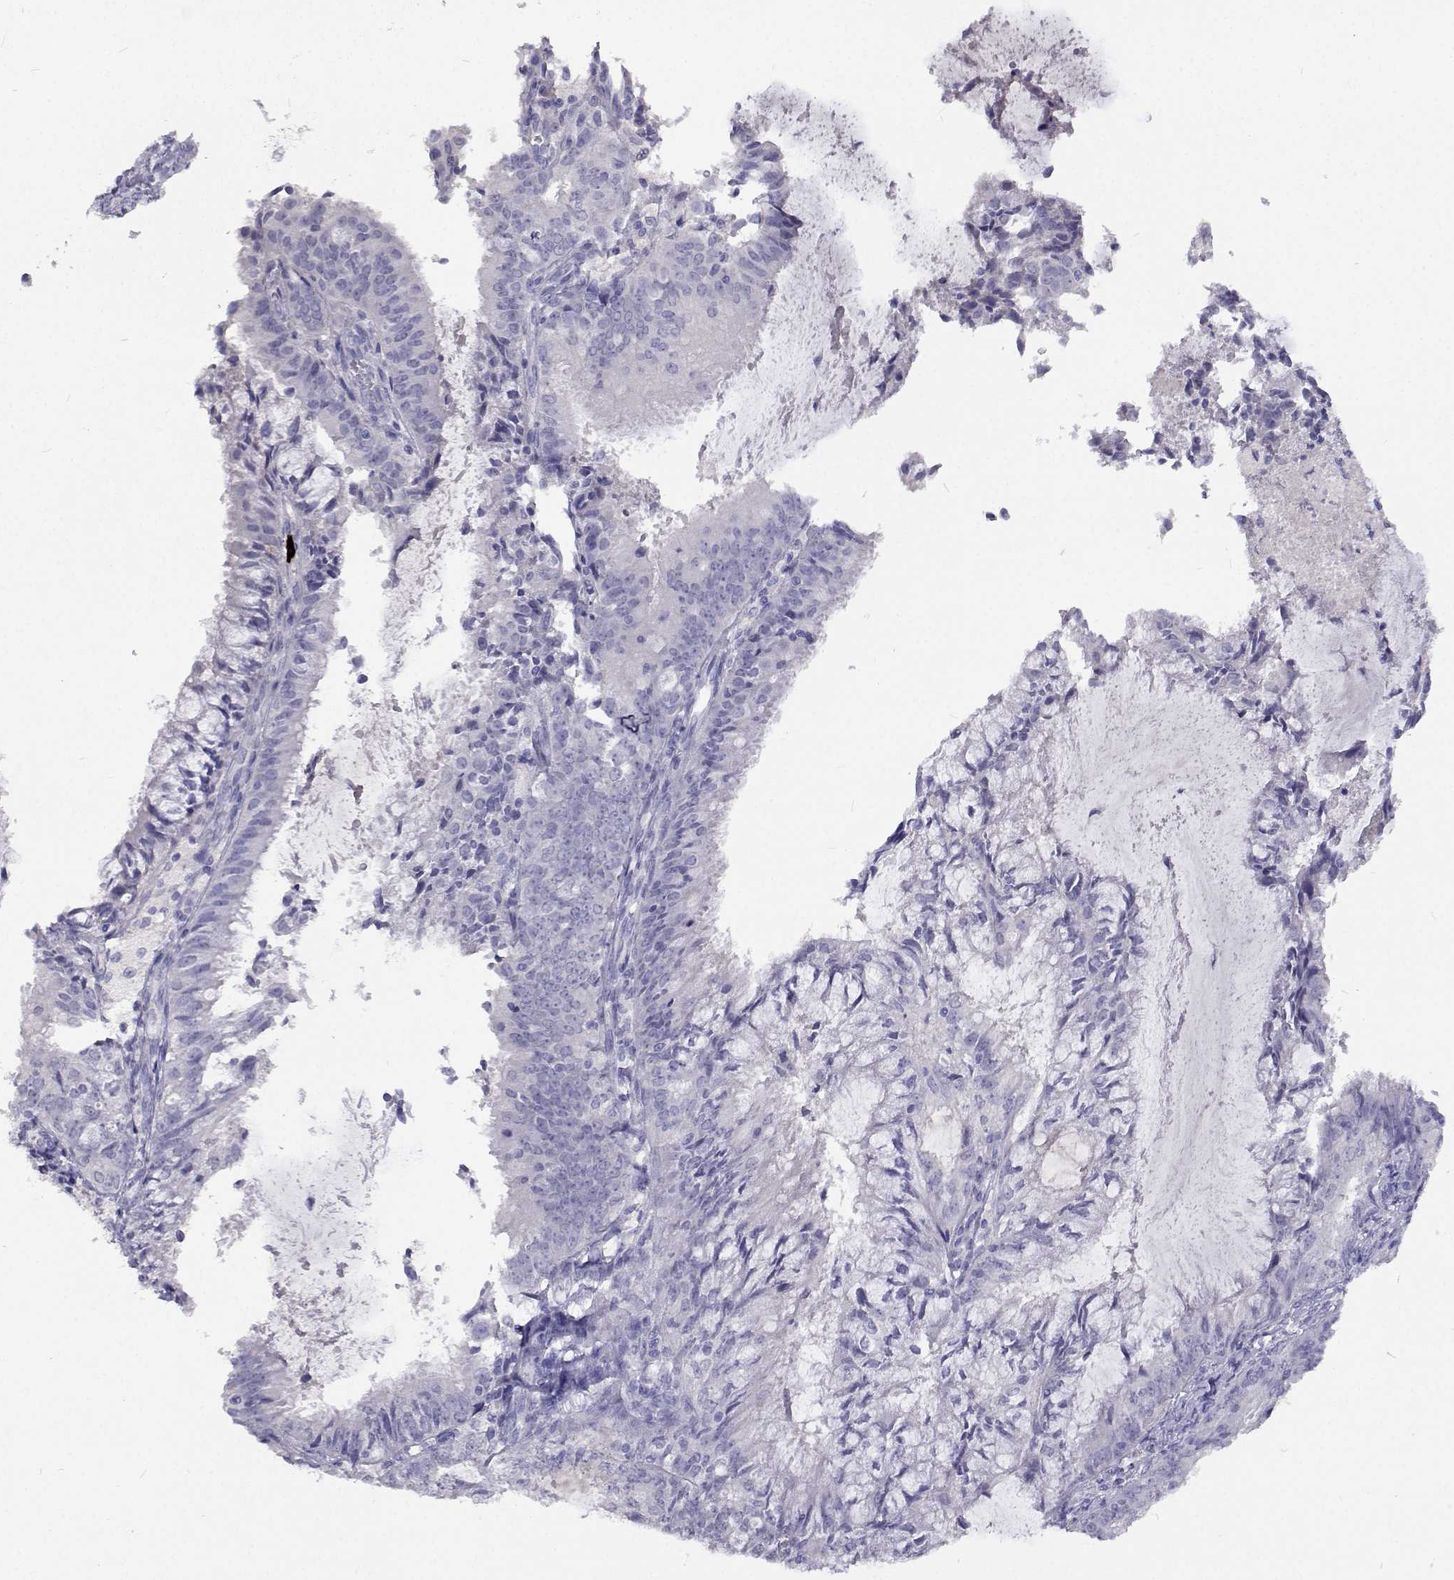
{"staining": {"intensity": "negative", "quantity": "none", "location": "none"}, "tissue": "endometrial cancer", "cell_type": "Tumor cells", "image_type": "cancer", "snomed": [{"axis": "morphology", "description": "Adenocarcinoma, NOS"}, {"axis": "topography", "description": "Endometrium"}], "caption": "Protein analysis of endometrial adenocarcinoma demonstrates no significant expression in tumor cells.", "gene": "CFAP44", "patient": {"sex": "female", "age": 57}}